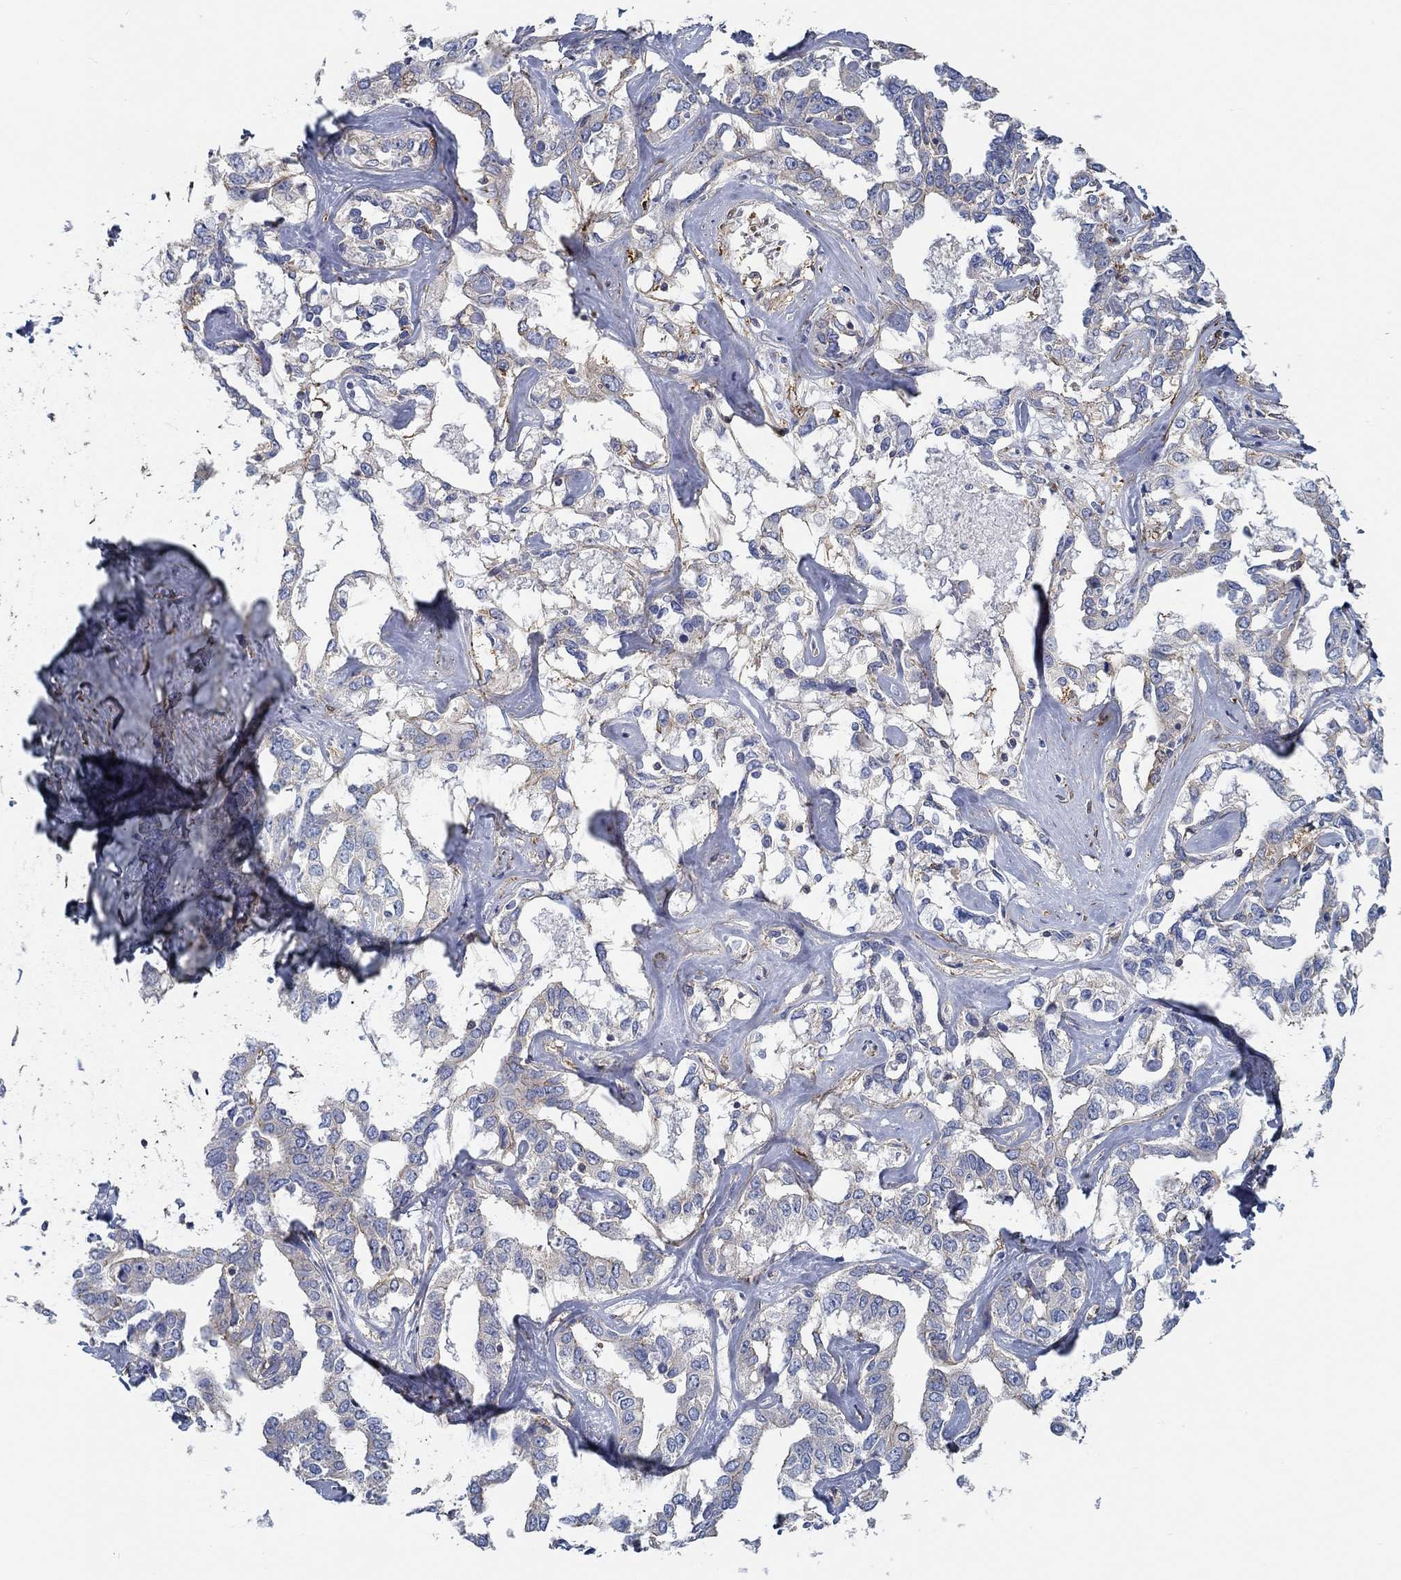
{"staining": {"intensity": "negative", "quantity": "none", "location": "none"}, "tissue": "liver cancer", "cell_type": "Tumor cells", "image_type": "cancer", "snomed": [{"axis": "morphology", "description": "Cholangiocarcinoma"}, {"axis": "topography", "description": "Liver"}], "caption": "Human liver cancer stained for a protein using immunohistochemistry (IHC) reveals no positivity in tumor cells.", "gene": "BBOF1", "patient": {"sex": "male", "age": 59}}